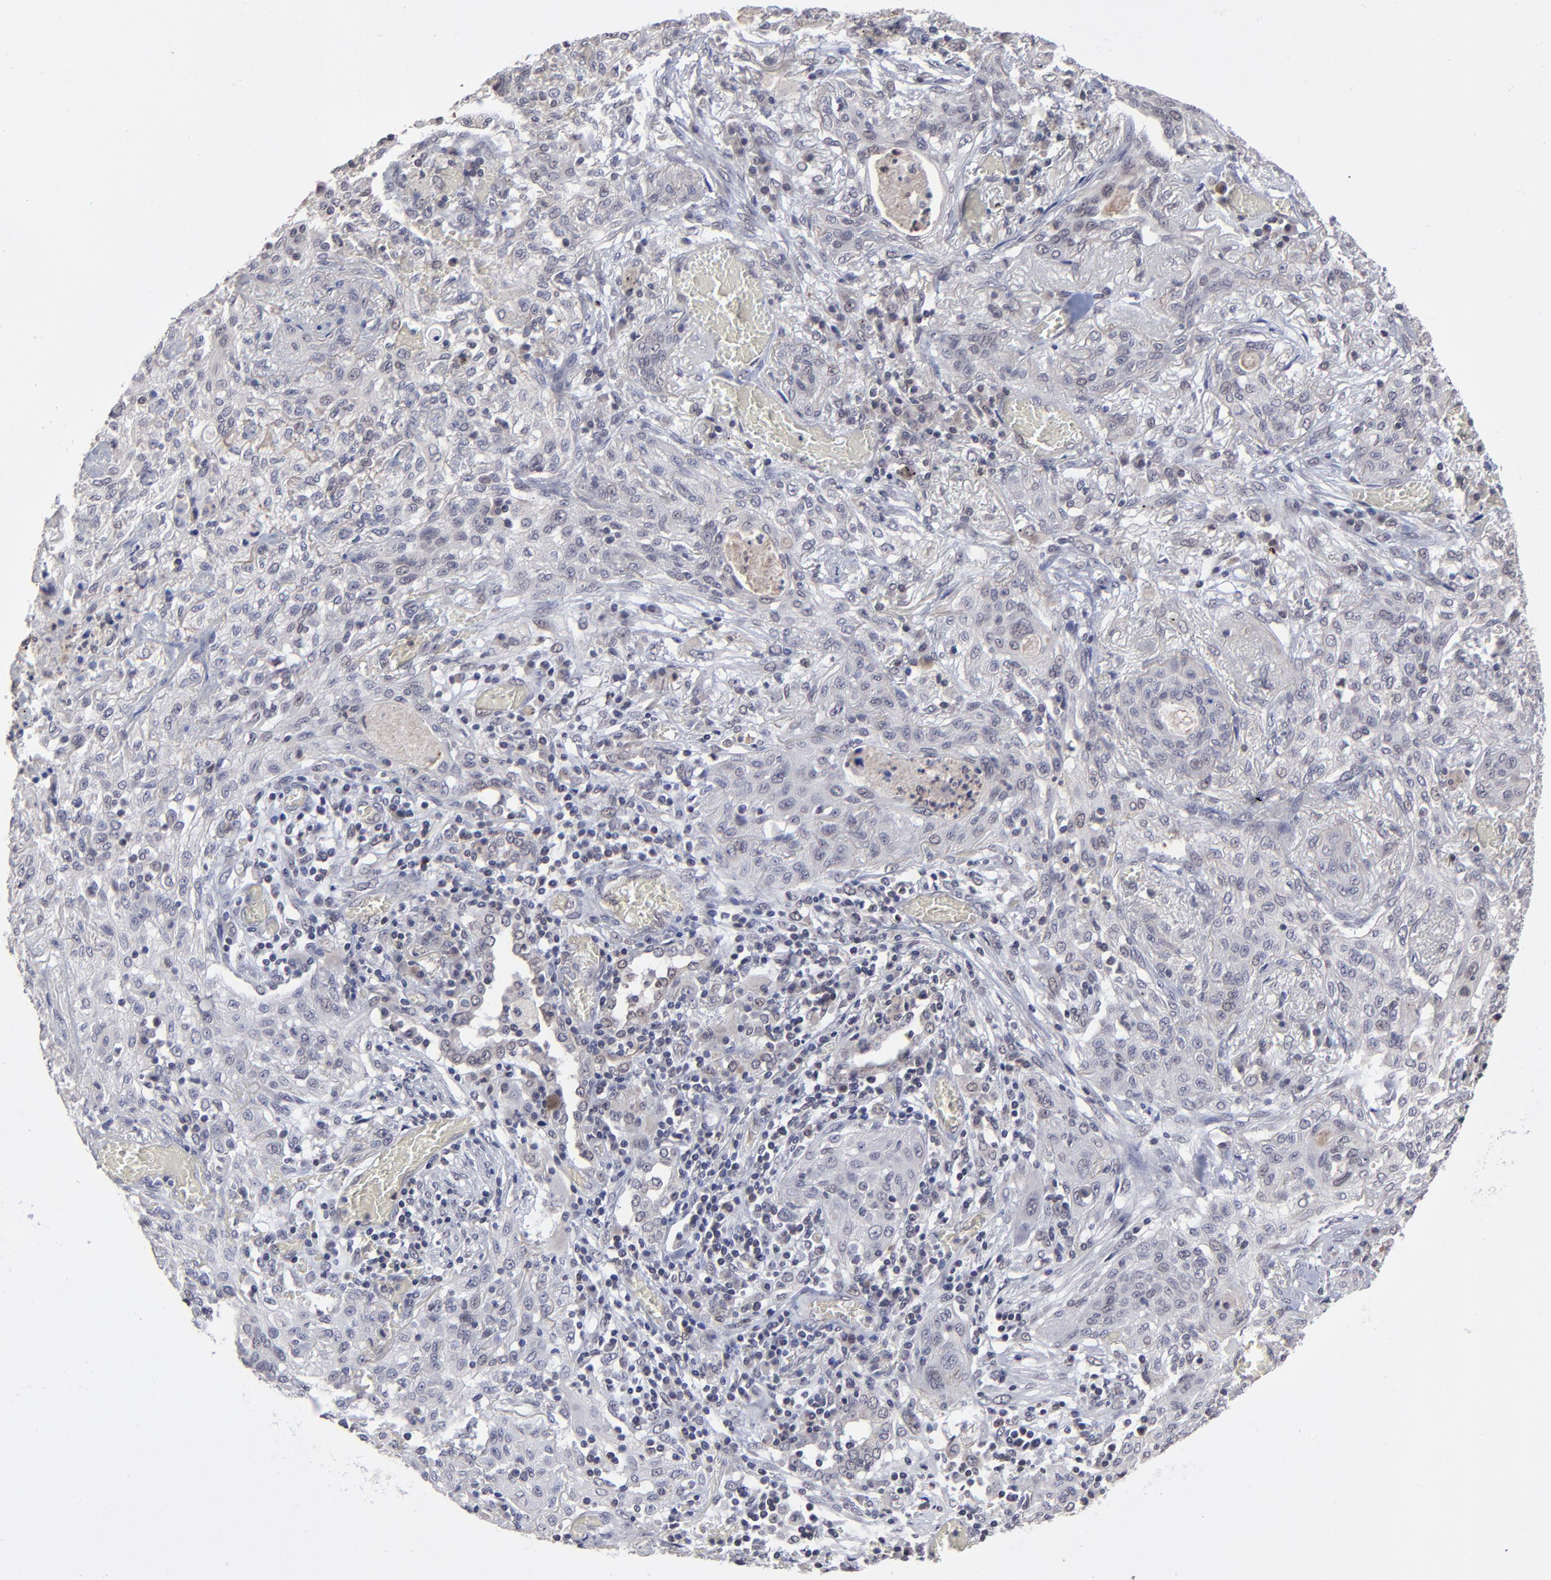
{"staining": {"intensity": "negative", "quantity": "none", "location": "none"}, "tissue": "lung cancer", "cell_type": "Tumor cells", "image_type": "cancer", "snomed": [{"axis": "morphology", "description": "Squamous cell carcinoma, NOS"}, {"axis": "topography", "description": "Lung"}], "caption": "Tumor cells show no significant staining in lung squamous cell carcinoma.", "gene": "ZNF419", "patient": {"sex": "female", "age": 47}}